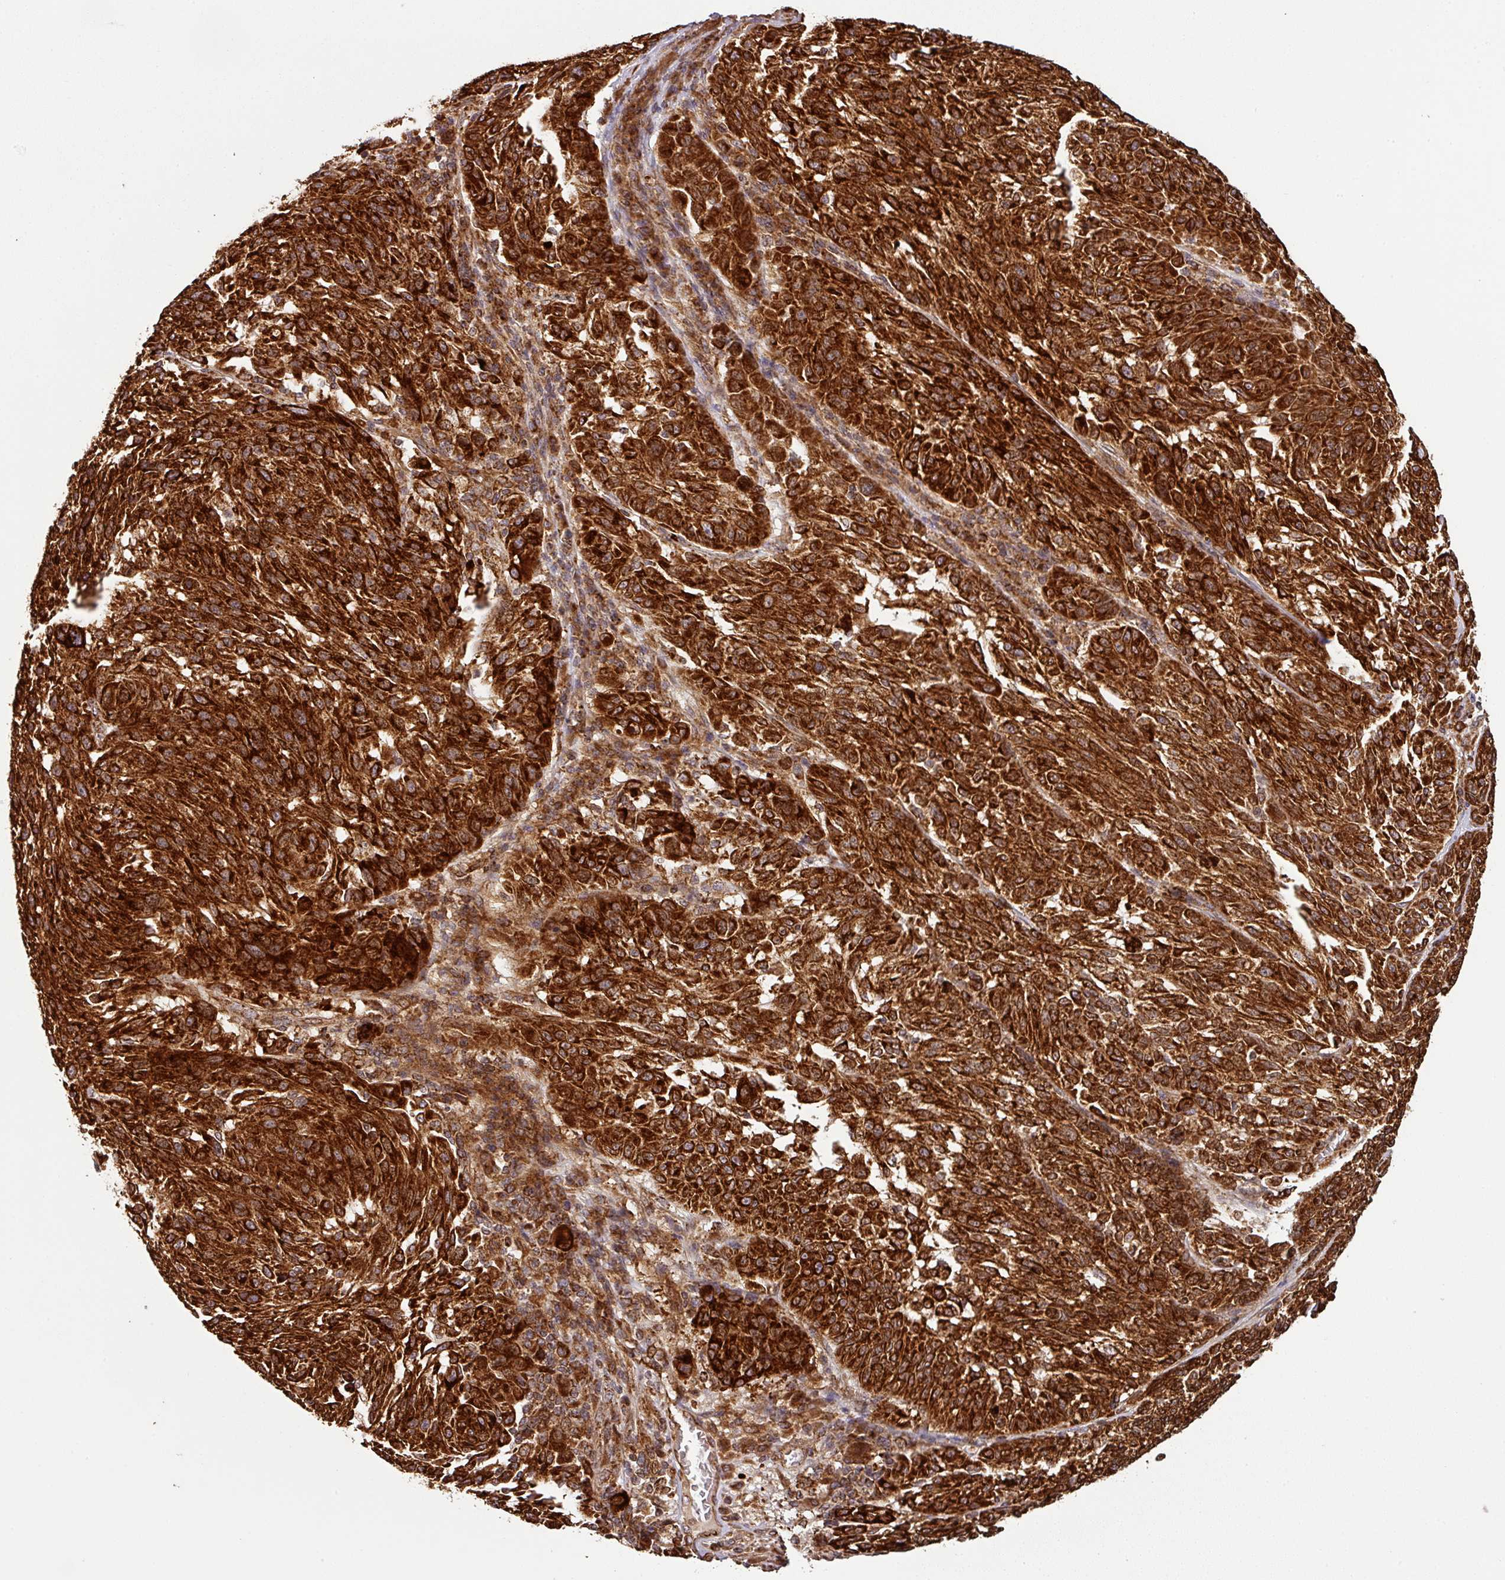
{"staining": {"intensity": "strong", "quantity": ">75%", "location": "cytoplasmic/membranous"}, "tissue": "melanoma", "cell_type": "Tumor cells", "image_type": "cancer", "snomed": [{"axis": "morphology", "description": "Malignant melanoma, NOS"}, {"axis": "topography", "description": "Skin"}], "caption": "This photomicrograph exhibits melanoma stained with immunohistochemistry (IHC) to label a protein in brown. The cytoplasmic/membranous of tumor cells show strong positivity for the protein. Nuclei are counter-stained blue.", "gene": "TRAP1", "patient": {"sex": "male", "age": 53}}